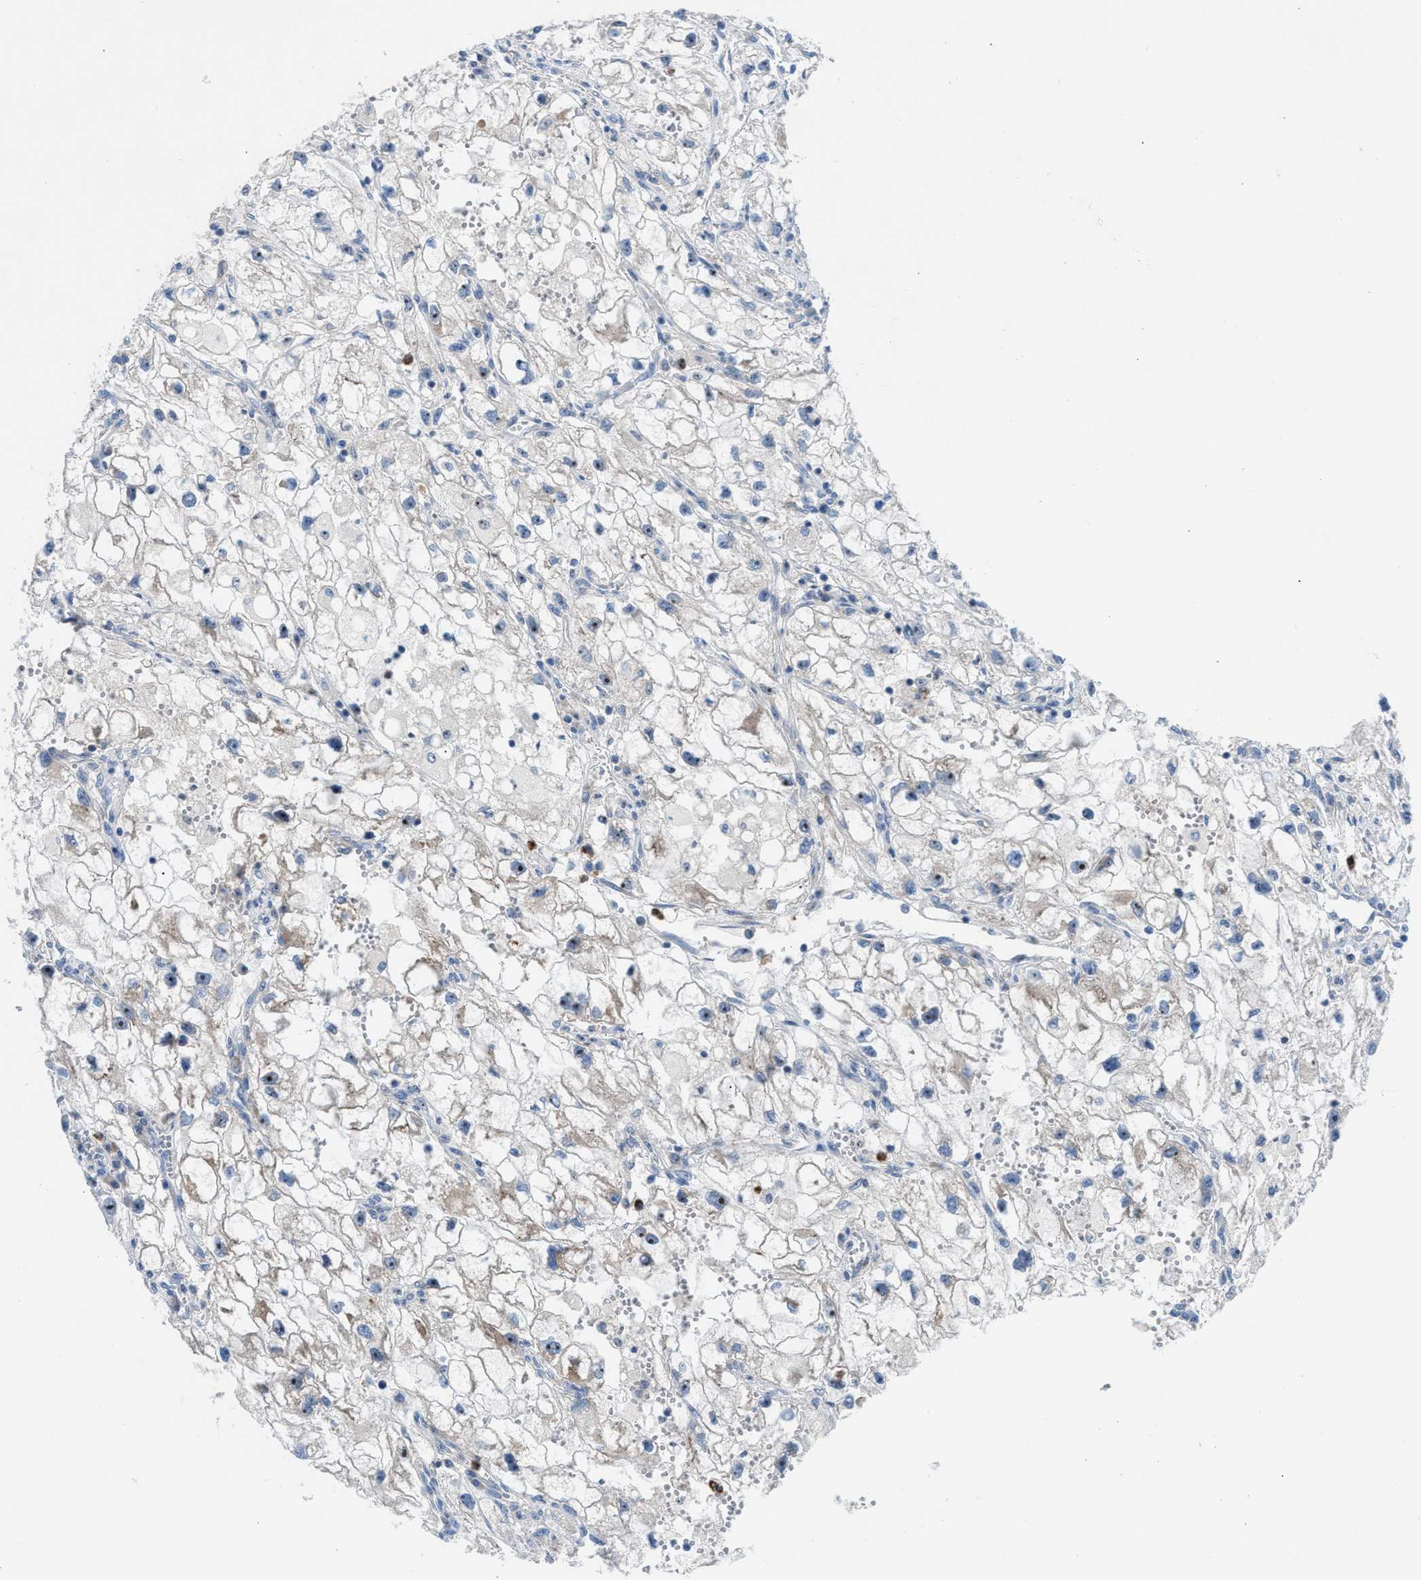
{"staining": {"intensity": "weak", "quantity": "<25%", "location": "cytoplasmic/membranous,nuclear"}, "tissue": "renal cancer", "cell_type": "Tumor cells", "image_type": "cancer", "snomed": [{"axis": "morphology", "description": "Adenocarcinoma, NOS"}, {"axis": "topography", "description": "Kidney"}], "caption": "The micrograph demonstrates no staining of tumor cells in adenocarcinoma (renal).", "gene": "TPH1", "patient": {"sex": "female", "age": 70}}